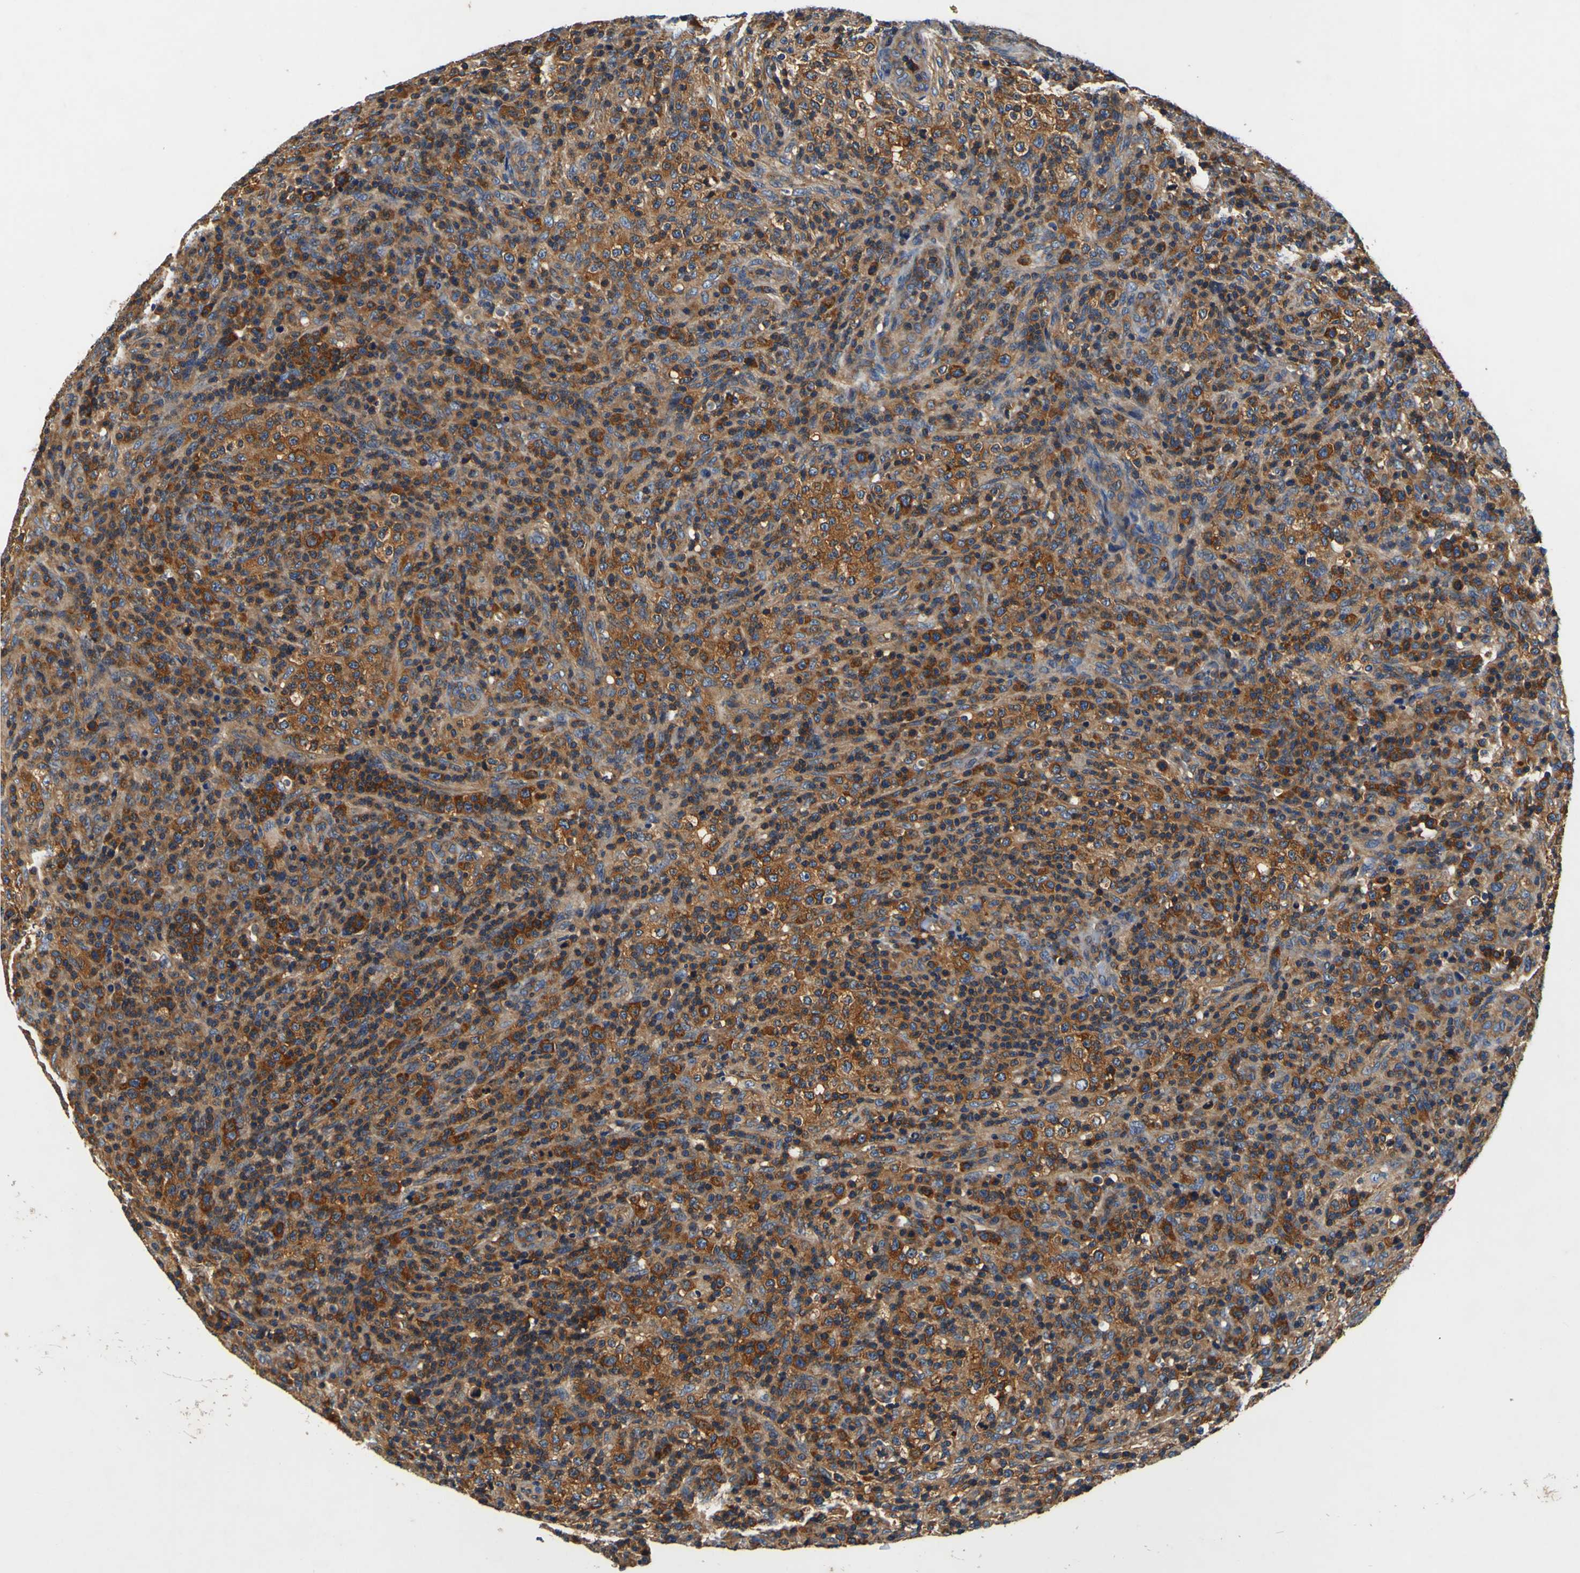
{"staining": {"intensity": "strong", "quantity": ">75%", "location": "cytoplasmic/membranous"}, "tissue": "lymphoma", "cell_type": "Tumor cells", "image_type": "cancer", "snomed": [{"axis": "morphology", "description": "Malignant lymphoma, non-Hodgkin's type, High grade"}, {"axis": "topography", "description": "Lymph node"}], "caption": "This image reveals immunohistochemistry (IHC) staining of human malignant lymphoma, non-Hodgkin's type (high-grade), with high strong cytoplasmic/membranous positivity in about >75% of tumor cells.", "gene": "CNR2", "patient": {"sex": "female", "age": 76}}